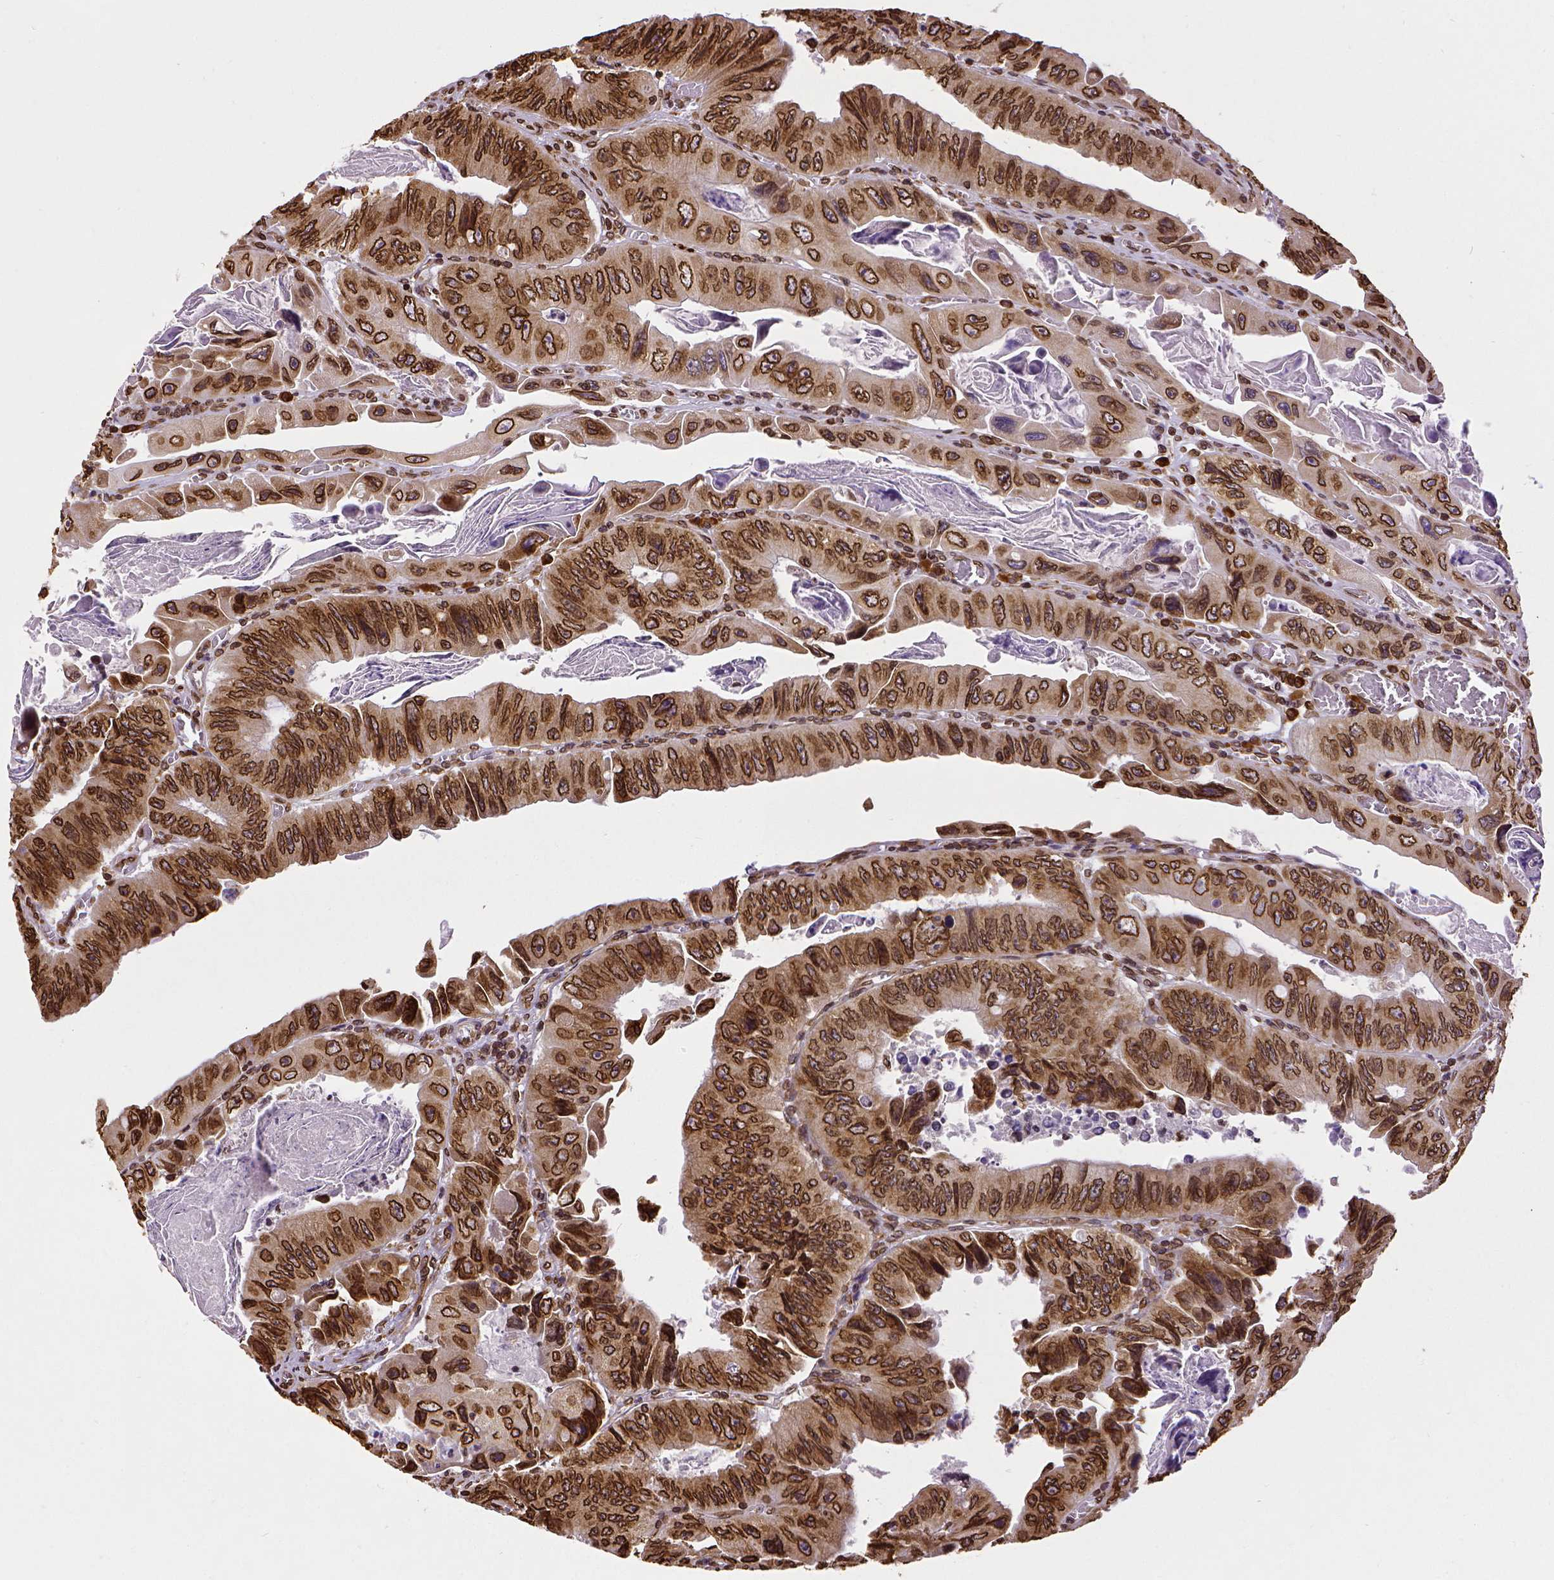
{"staining": {"intensity": "strong", "quantity": ">75%", "location": "cytoplasmic/membranous,nuclear"}, "tissue": "colorectal cancer", "cell_type": "Tumor cells", "image_type": "cancer", "snomed": [{"axis": "morphology", "description": "Adenocarcinoma, NOS"}, {"axis": "topography", "description": "Colon"}], "caption": "Immunohistochemical staining of human colorectal cancer demonstrates strong cytoplasmic/membranous and nuclear protein staining in approximately >75% of tumor cells. (DAB (3,3'-diaminobenzidine) IHC with brightfield microscopy, high magnification).", "gene": "MTDH", "patient": {"sex": "female", "age": 84}}